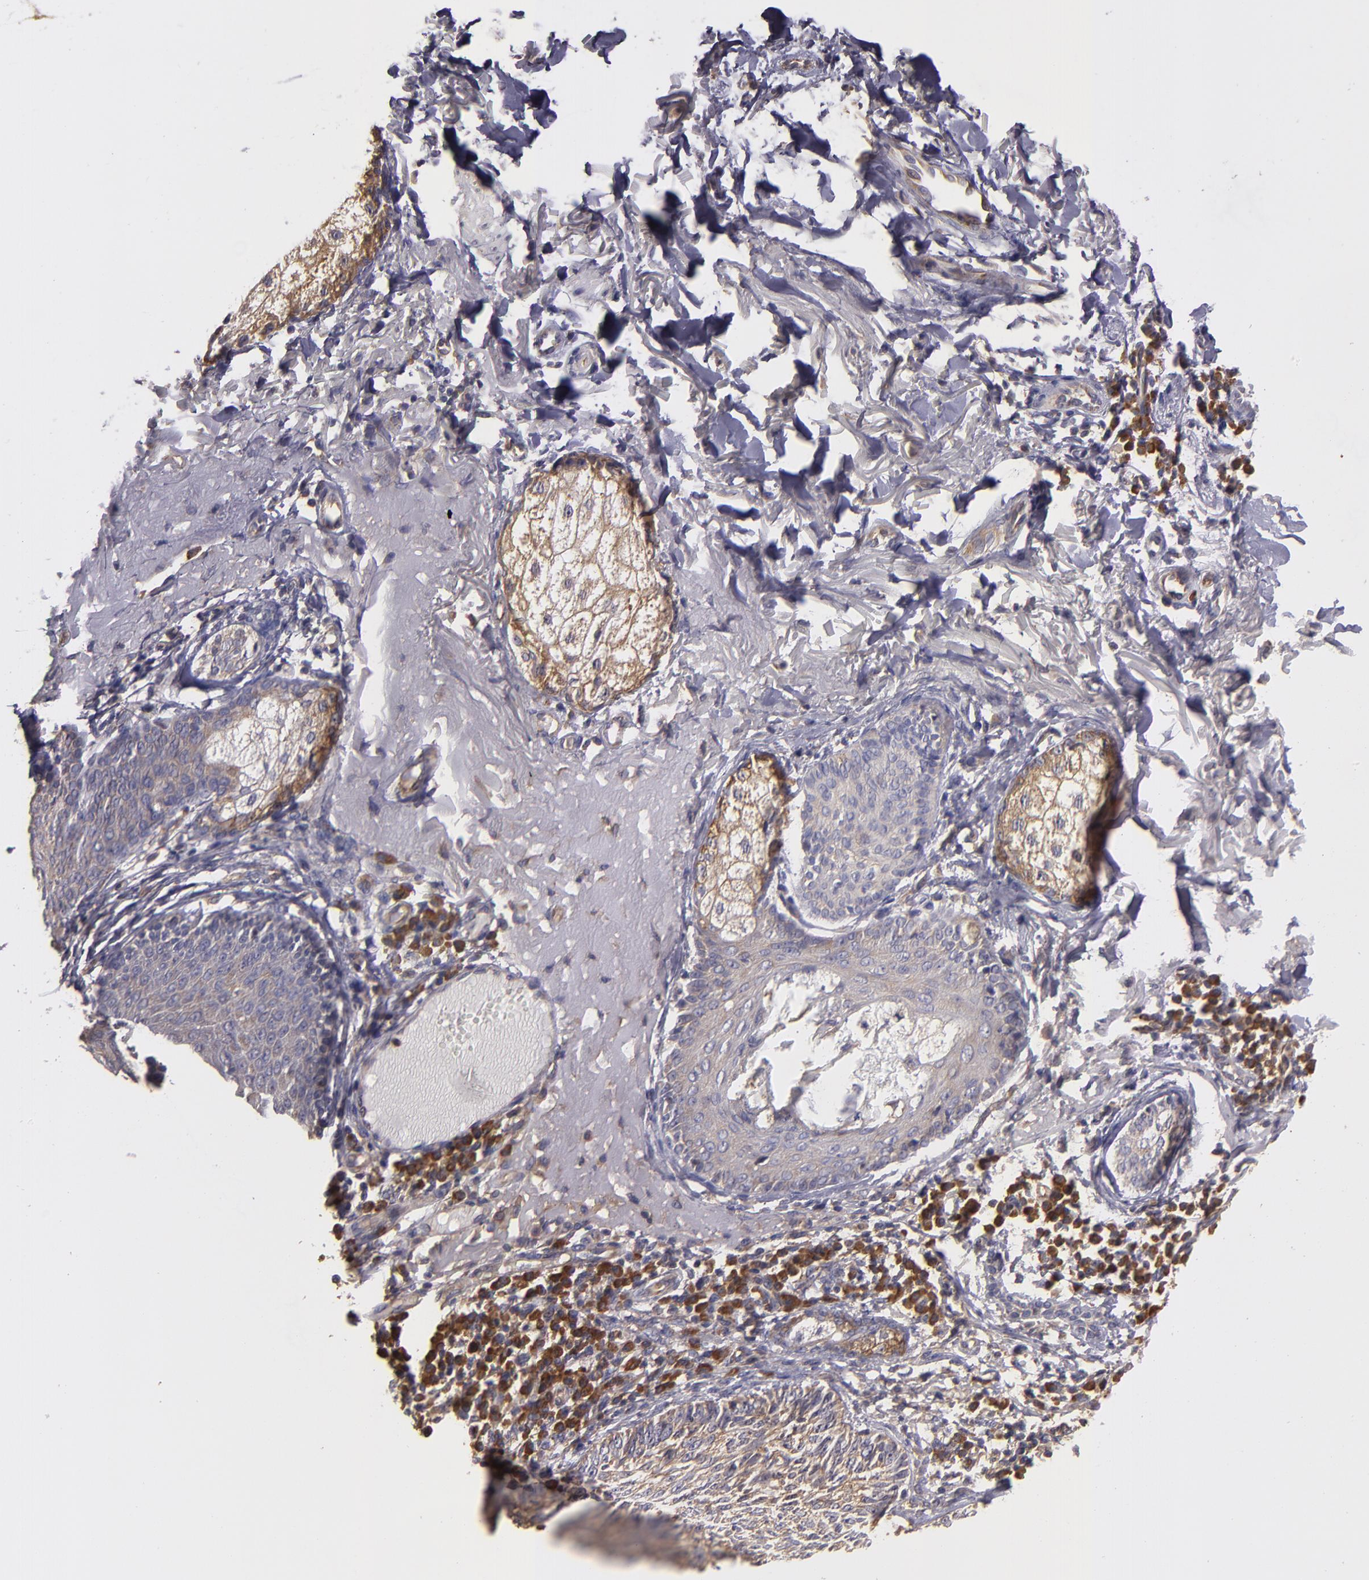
{"staining": {"intensity": "weak", "quantity": "25%-75%", "location": "cytoplasmic/membranous"}, "tissue": "skin cancer", "cell_type": "Tumor cells", "image_type": "cancer", "snomed": [{"axis": "morphology", "description": "Basal cell carcinoma"}, {"axis": "topography", "description": "Skin"}], "caption": "Protein staining of skin basal cell carcinoma tissue reveals weak cytoplasmic/membranous expression in approximately 25%-75% of tumor cells. (brown staining indicates protein expression, while blue staining denotes nuclei).", "gene": "CARS1", "patient": {"sex": "male", "age": 74}}